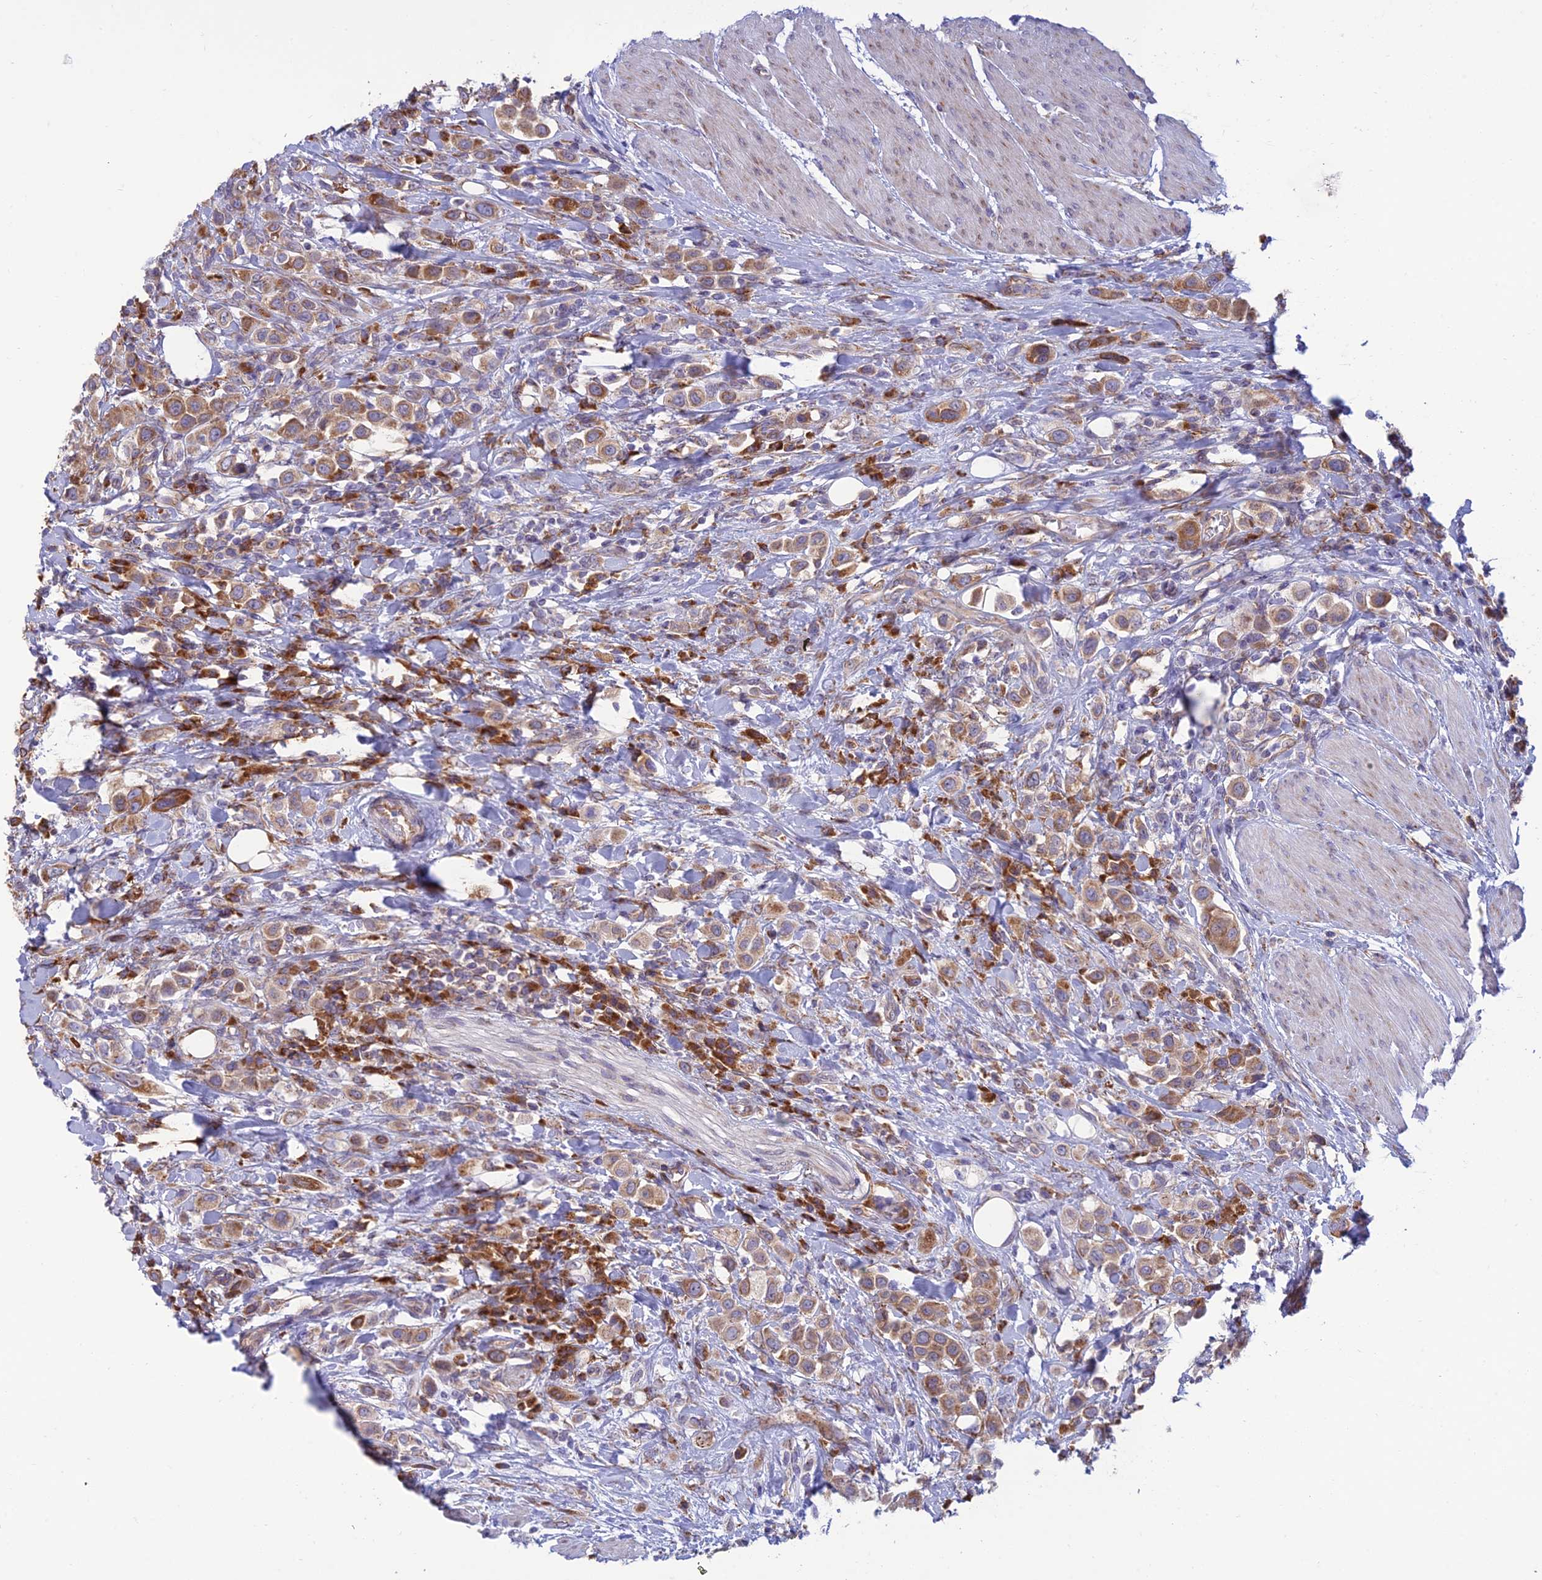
{"staining": {"intensity": "moderate", "quantity": ">75%", "location": "cytoplasmic/membranous"}, "tissue": "urothelial cancer", "cell_type": "Tumor cells", "image_type": "cancer", "snomed": [{"axis": "morphology", "description": "Urothelial carcinoma, High grade"}, {"axis": "topography", "description": "Urinary bladder"}], "caption": "This is a photomicrograph of IHC staining of urothelial cancer, which shows moderate expression in the cytoplasmic/membranous of tumor cells.", "gene": "RPL17-C18orf32", "patient": {"sex": "male", "age": 50}}